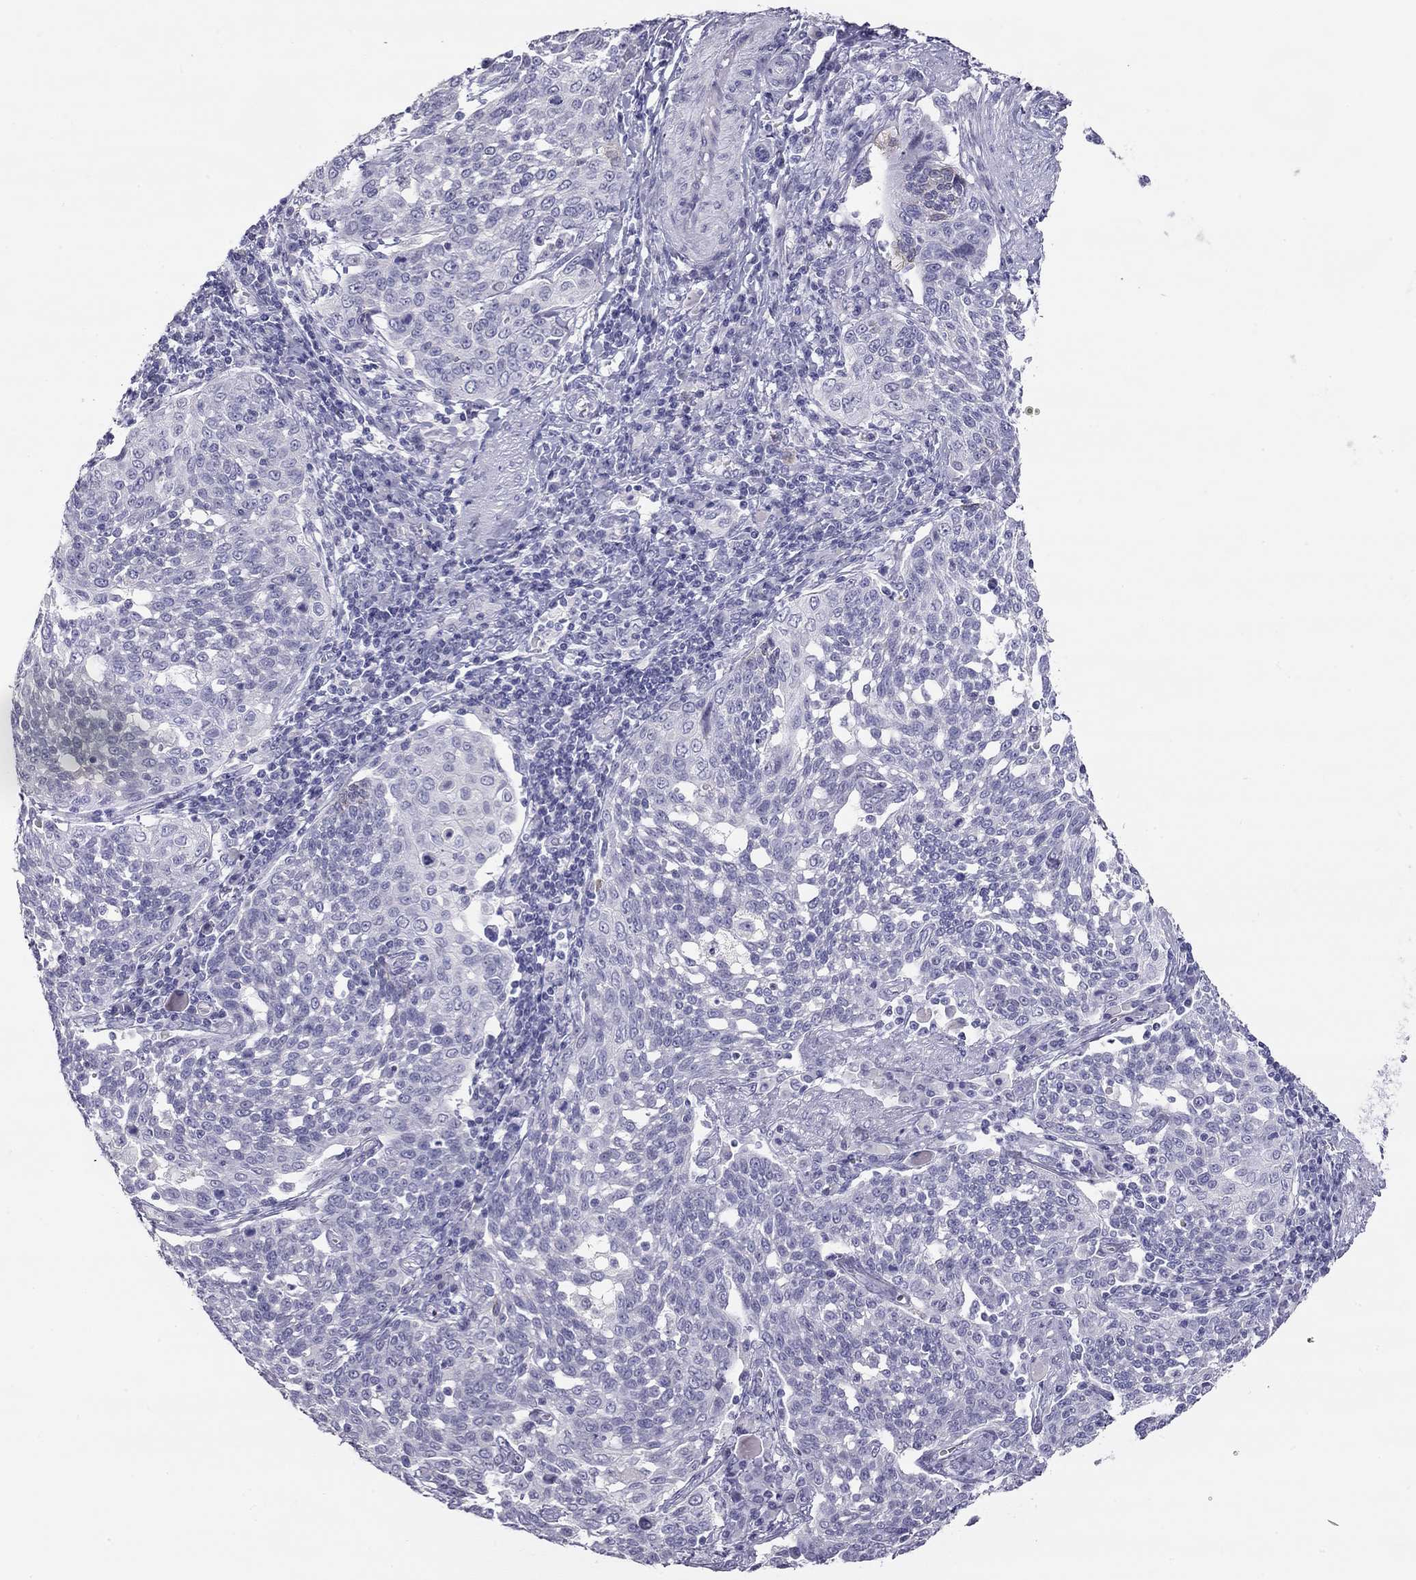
{"staining": {"intensity": "negative", "quantity": "none", "location": "none"}, "tissue": "cervical cancer", "cell_type": "Tumor cells", "image_type": "cancer", "snomed": [{"axis": "morphology", "description": "Squamous cell carcinoma, NOS"}, {"axis": "topography", "description": "Cervix"}], "caption": "Immunohistochemistry (IHC) micrograph of neoplastic tissue: human cervical cancer (squamous cell carcinoma) stained with DAB (3,3'-diaminobenzidine) reveals no significant protein expression in tumor cells.", "gene": "KCNV2", "patient": {"sex": "female", "age": 34}}